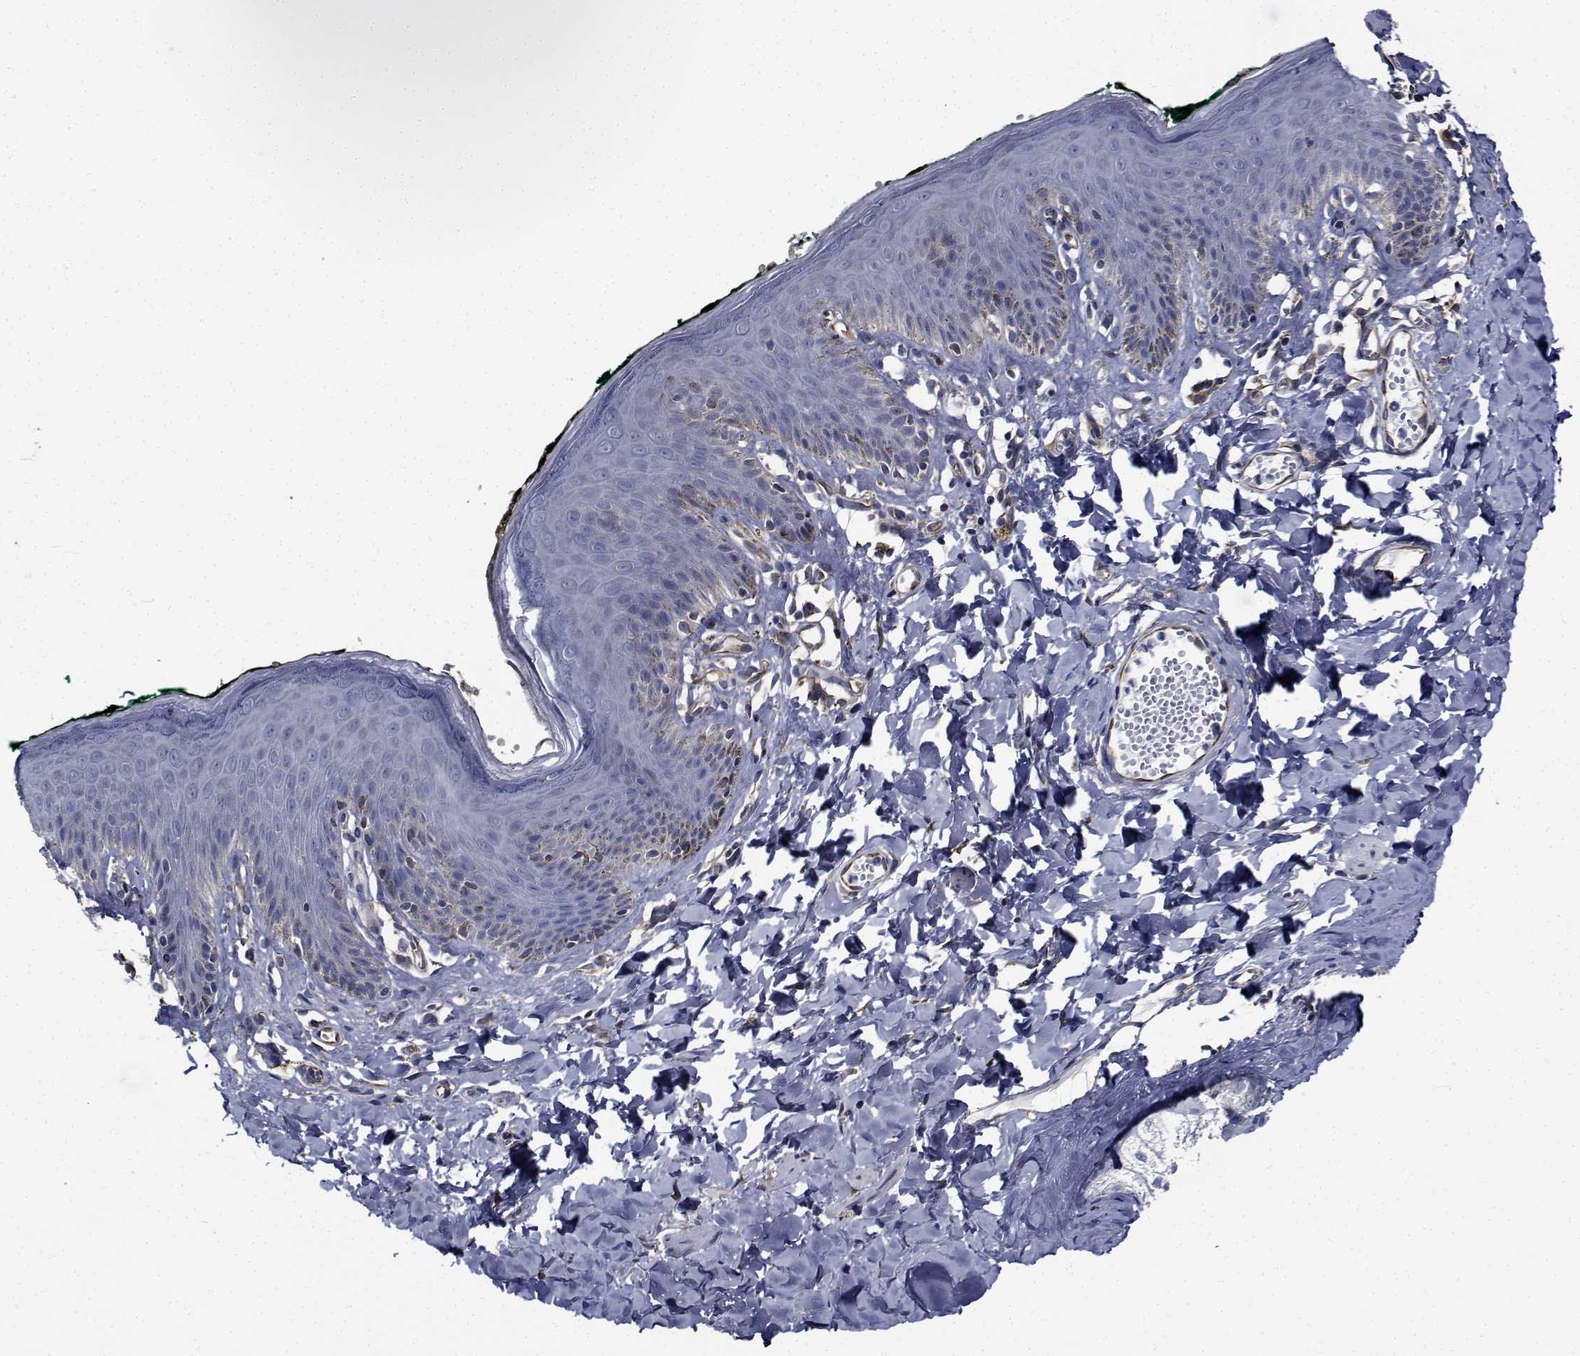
{"staining": {"intensity": "negative", "quantity": "none", "location": "none"}, "tissue": "skin", "cell_type": "Epidermal cells", "image_type": "normal", "snomed": [{"axis": "morphology", "description": "Normal tissue, NOS"}, {"axis": "topography", "description": "Vulva"}, {"axis": "topography", "description": "Peripheral nerve tissue"}], "caption": "IHC micrograph of unremarkable skin stained for a protein (brown), which reveals no positivity in epidermal cells.", "gene": "TTBK1", "patient": {"sex": "female", "age": 66}}